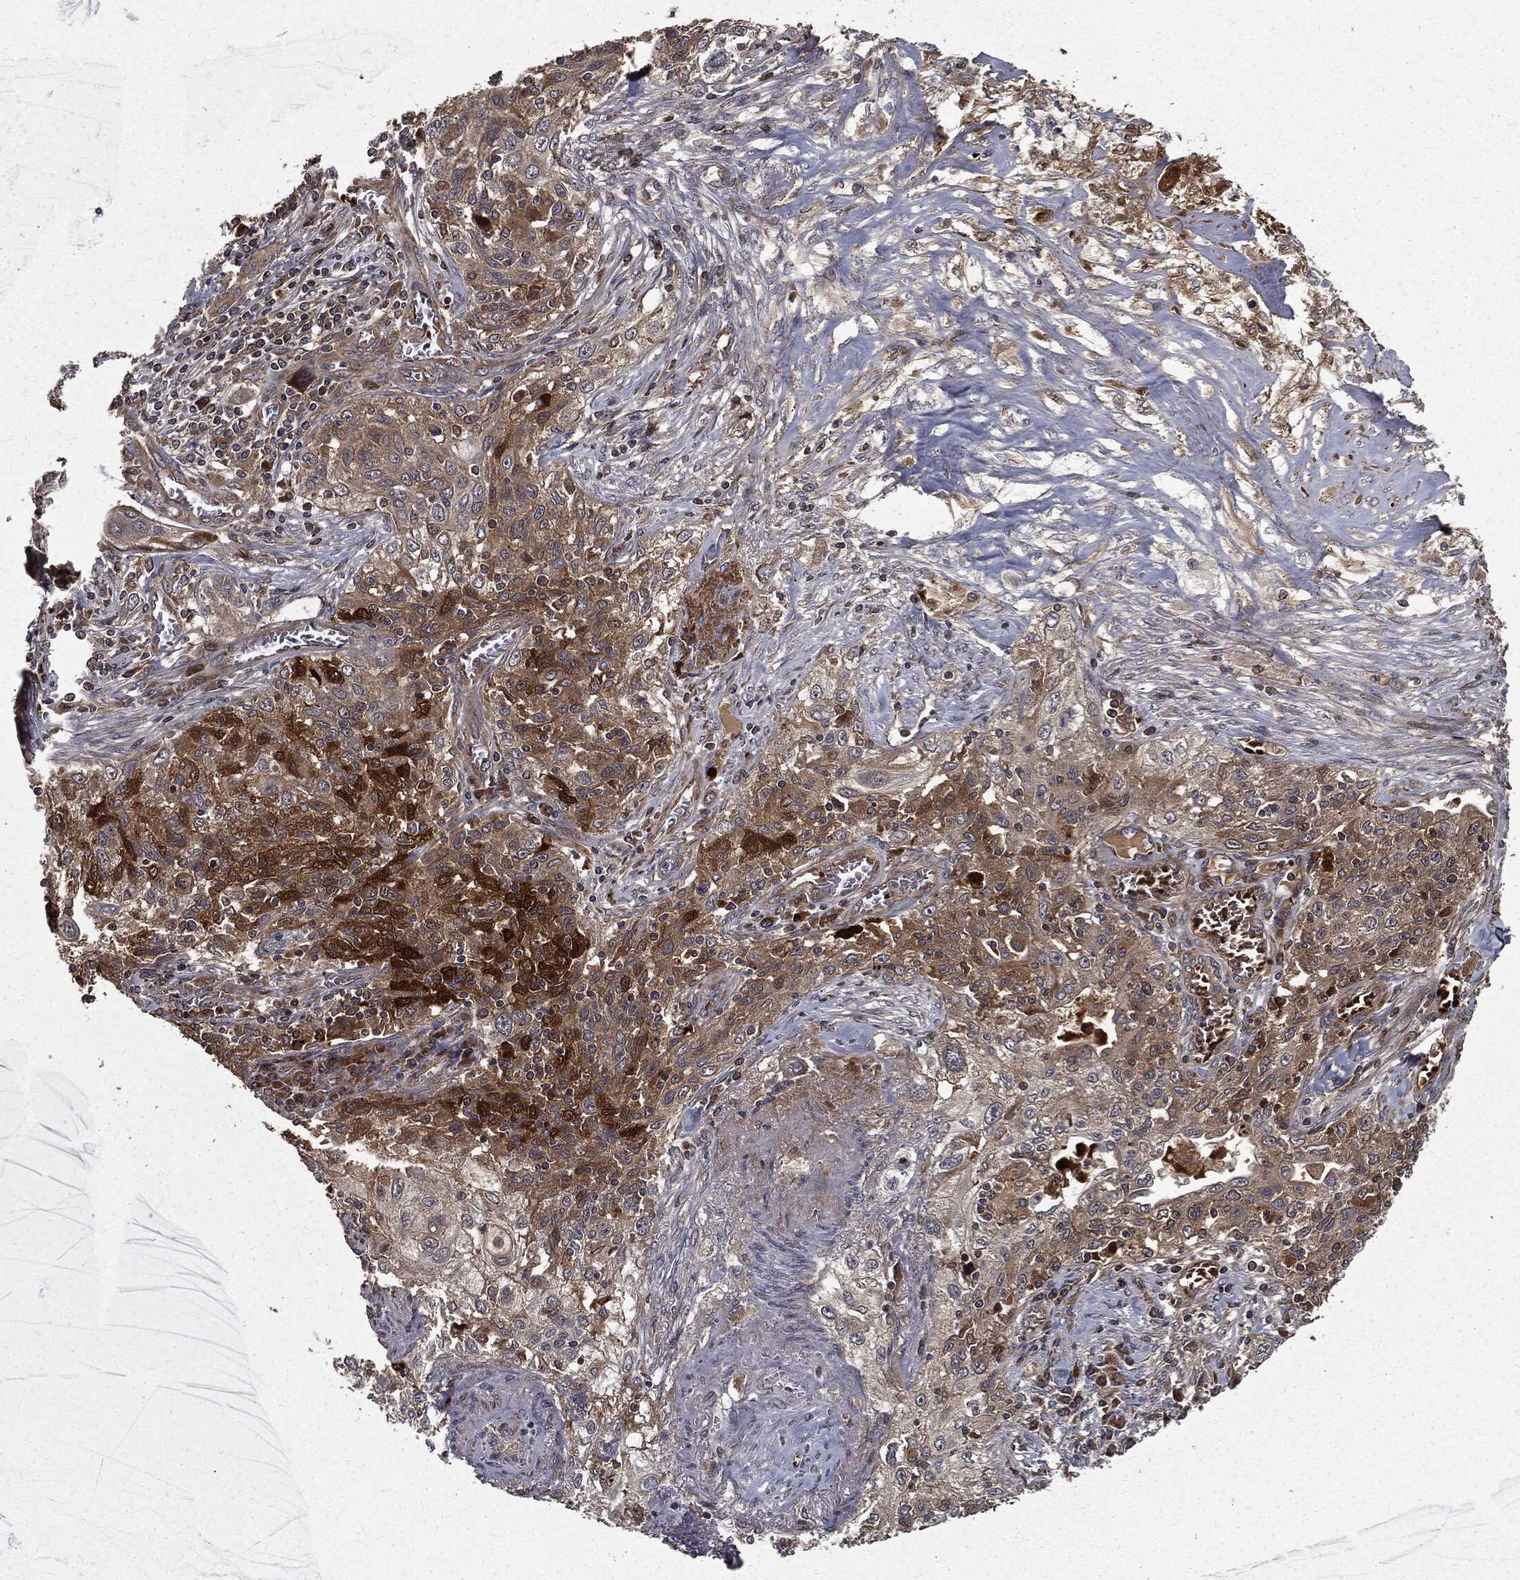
{"staining": {"intensity": "moderate", "quantity": "25%-75%", "location": "cytoplasmic/membranous"}, "tissue": "lung cancer", "cell_type": "Tumor cells", "image_type": "cancer", "snomed": [{"axis": "morphology", "description": "Squamous cell carcinoma, NOS"}, {"axis": "topography", "description": "Lung"}], "caption": "A brown stain labels moderate cytoplasmic/membranous positivity of a protein in human lung squamous cell carcinoma tumor cells.", "gene": "HTT", "patient": {"sex": "female", "age": 69}}